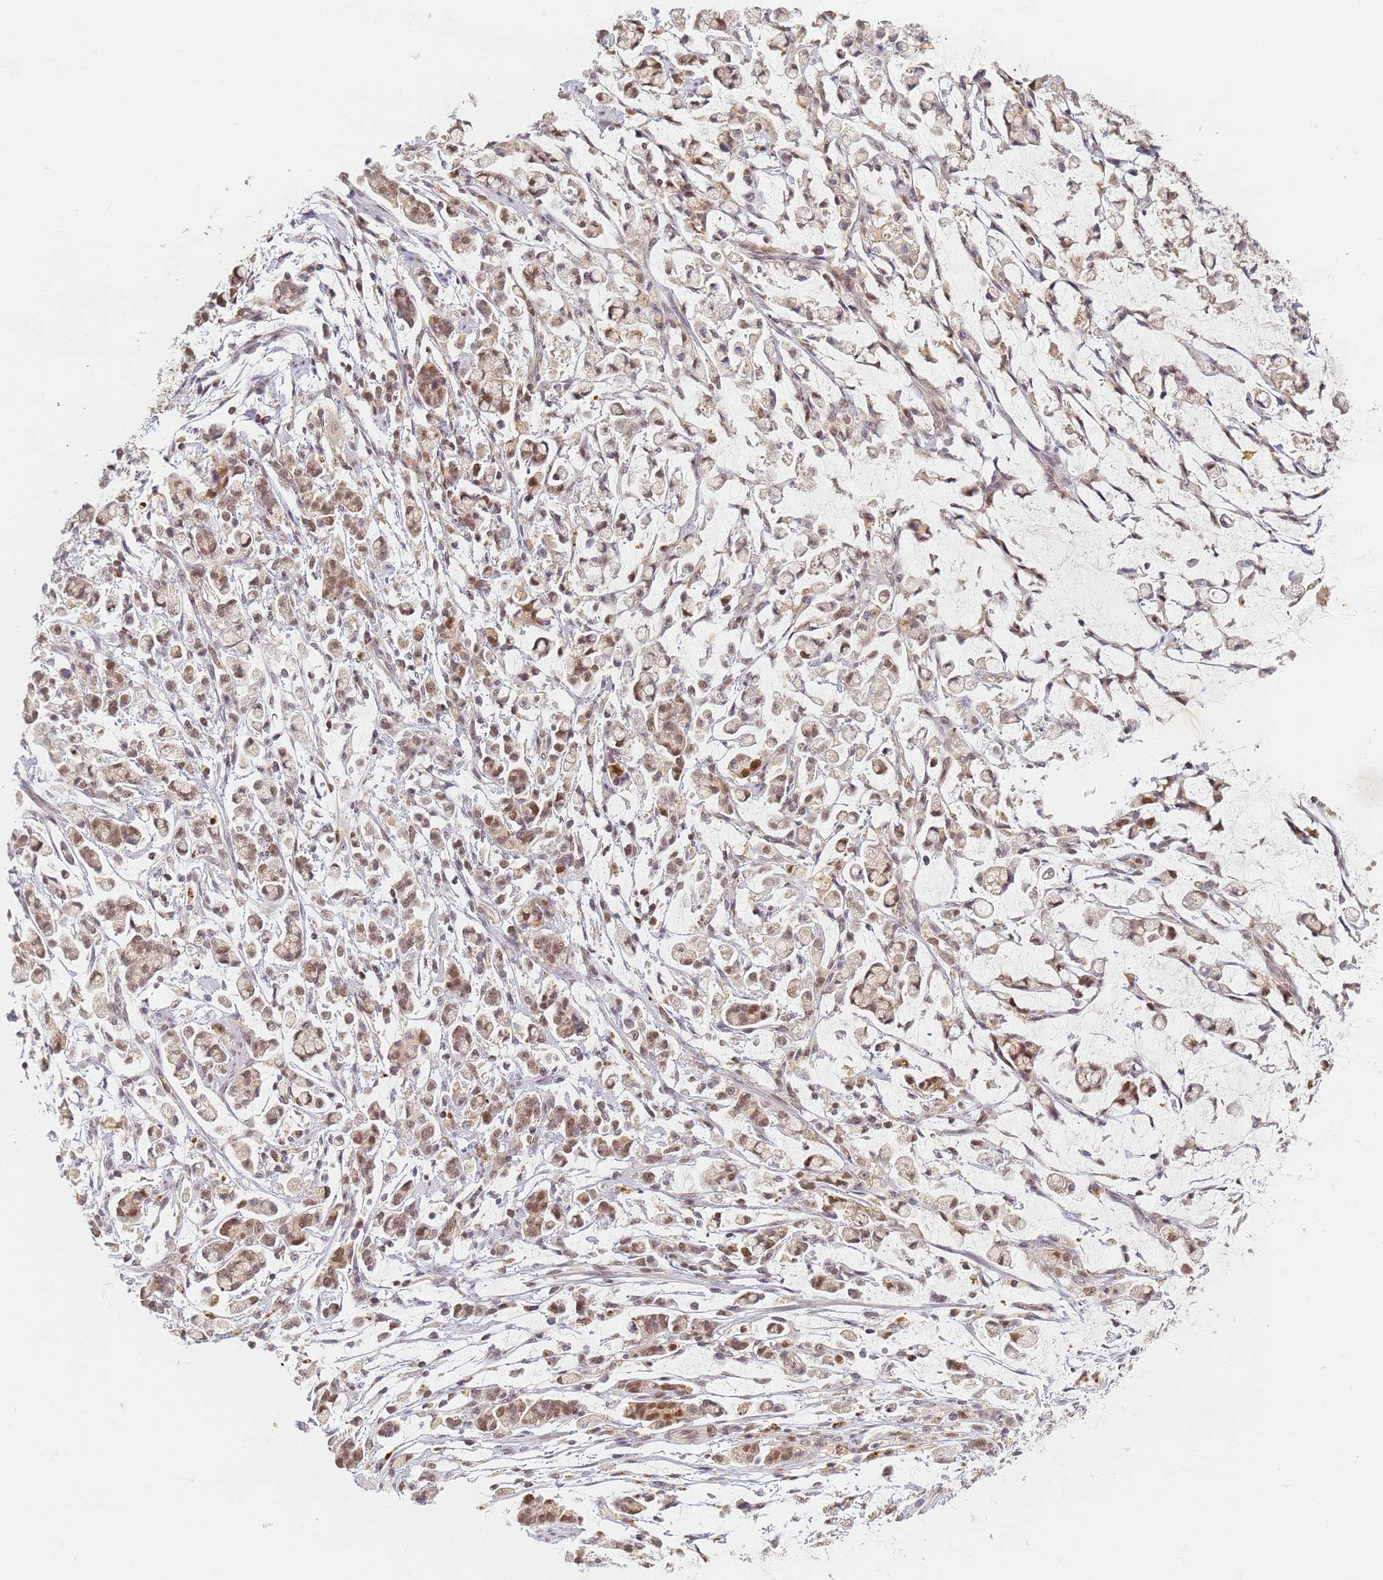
{"staining": {"intensity": "moderate", "quantity": ">75%", "location": "nuclear"}, "tissue": "stomach cancer", "cell_type": "Tumor cells", "image_type": "cancer", "snomed": [{"axis": "morphology", "description": "Adenocarcinoma, NOS"}, {"axis": "topography", "description": "Stomach"}], "caption": "Immunohistochemical staining of human stomach cancer (adenocarcinoma) demonstrates medium levels of moderate nuclear staining in approximately >75% of tumor cells. The protein of interest is shown in brown color, while the nuclei are stained blue.", "gene": "HMCES", "patient": {"sex": "female", "age": 60}}